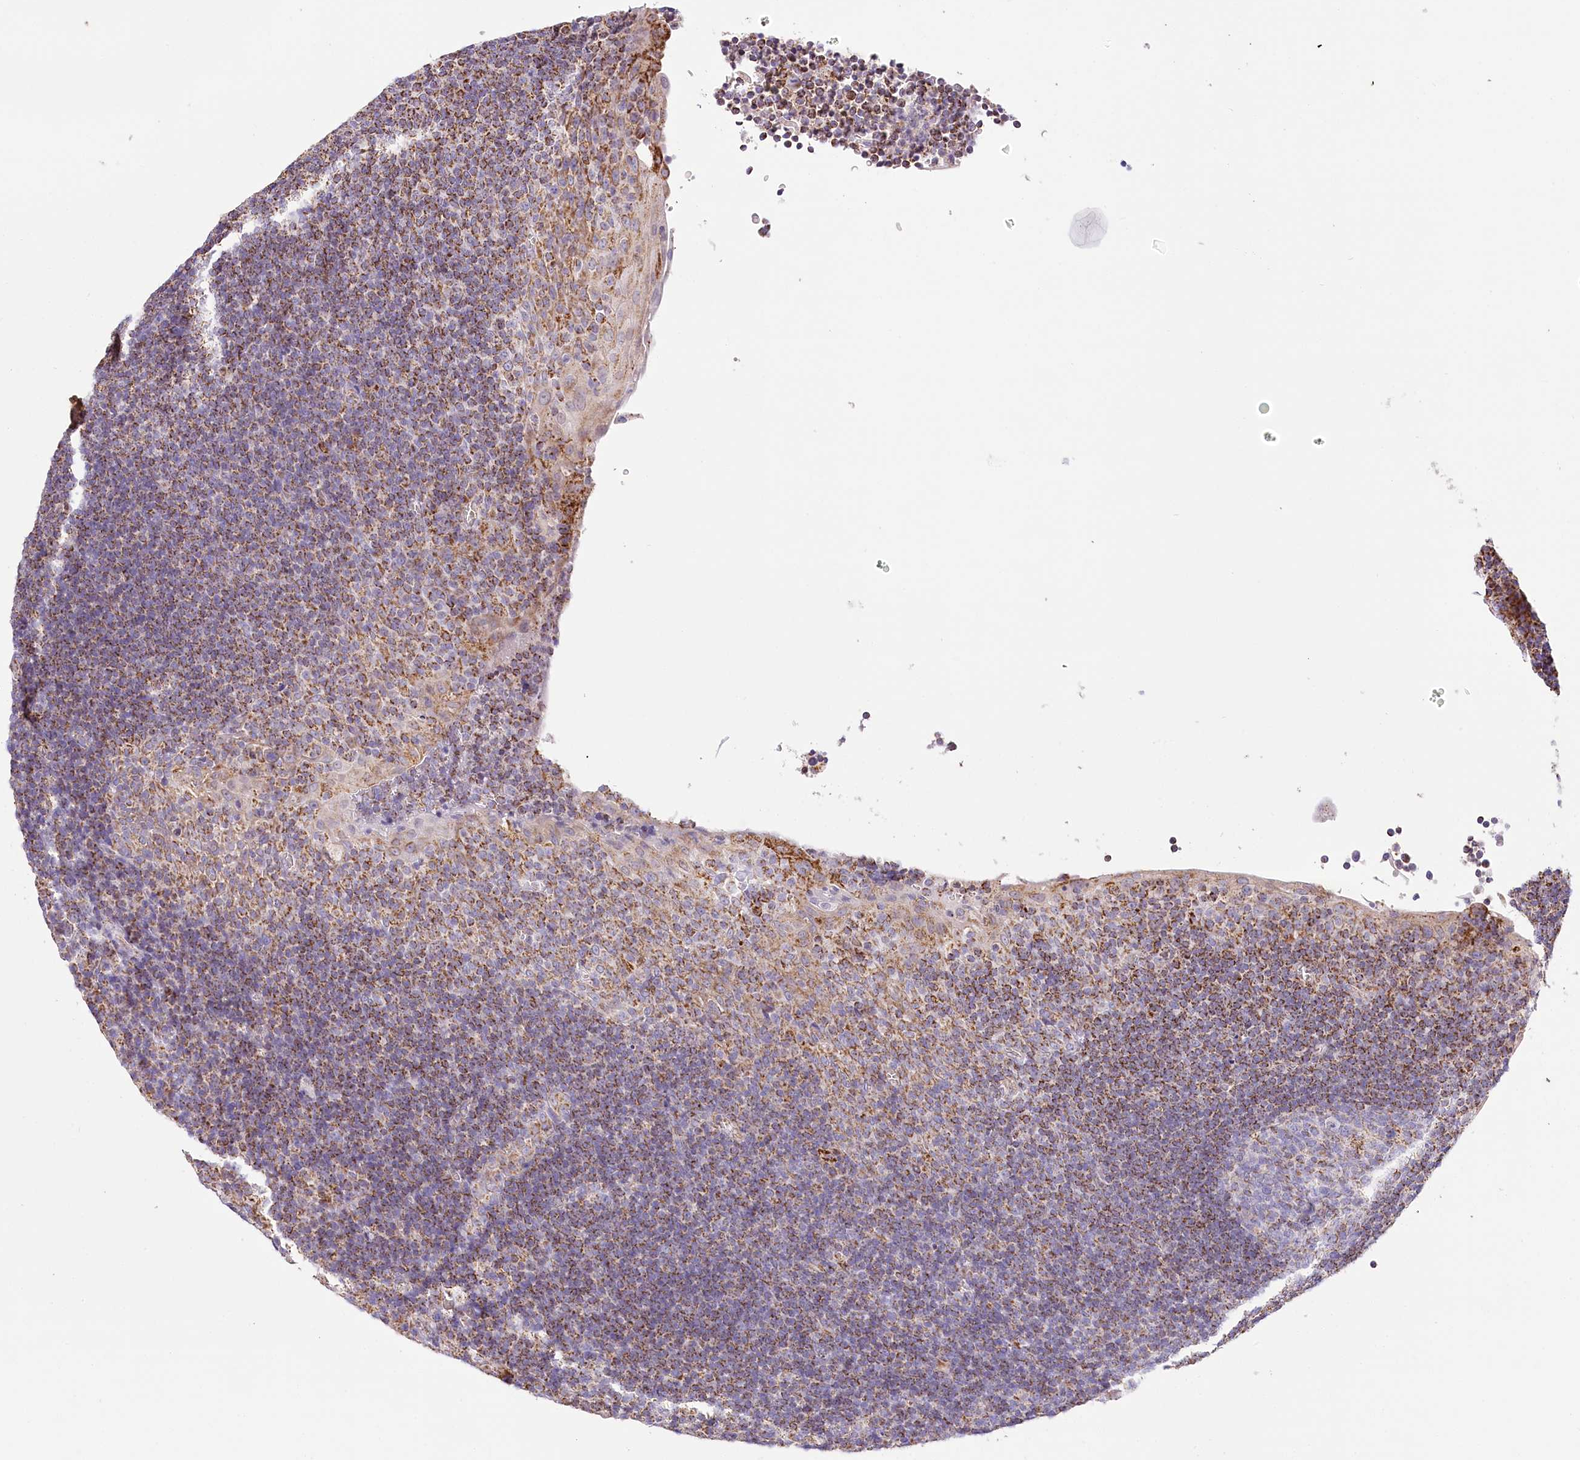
{"staining": {"intensity": "strong", "quantity": "<25%", "location": "cytoplasmic/membranous"}, "tissue": "tonsil", "cell_type": "Germinal center cells", "image_type": "normal", "snomed": [{"axis": "morphology", "description": "Normal tissue, NOS"}, {"axis": "topography", "description": "Tonsil"}], "caption": "Immunohistochemistry (IHC) image of benign tonsil: tonsil stained using immunohistochemistry exhibits medium levels of strong protein expression localized specifically in the cytoplasmic/membranous of germinal center cells, appearing as a cytoplasmic/membranous brown color.", "gene": "LSS", "patient": {"sex": "male", "age": 37}}